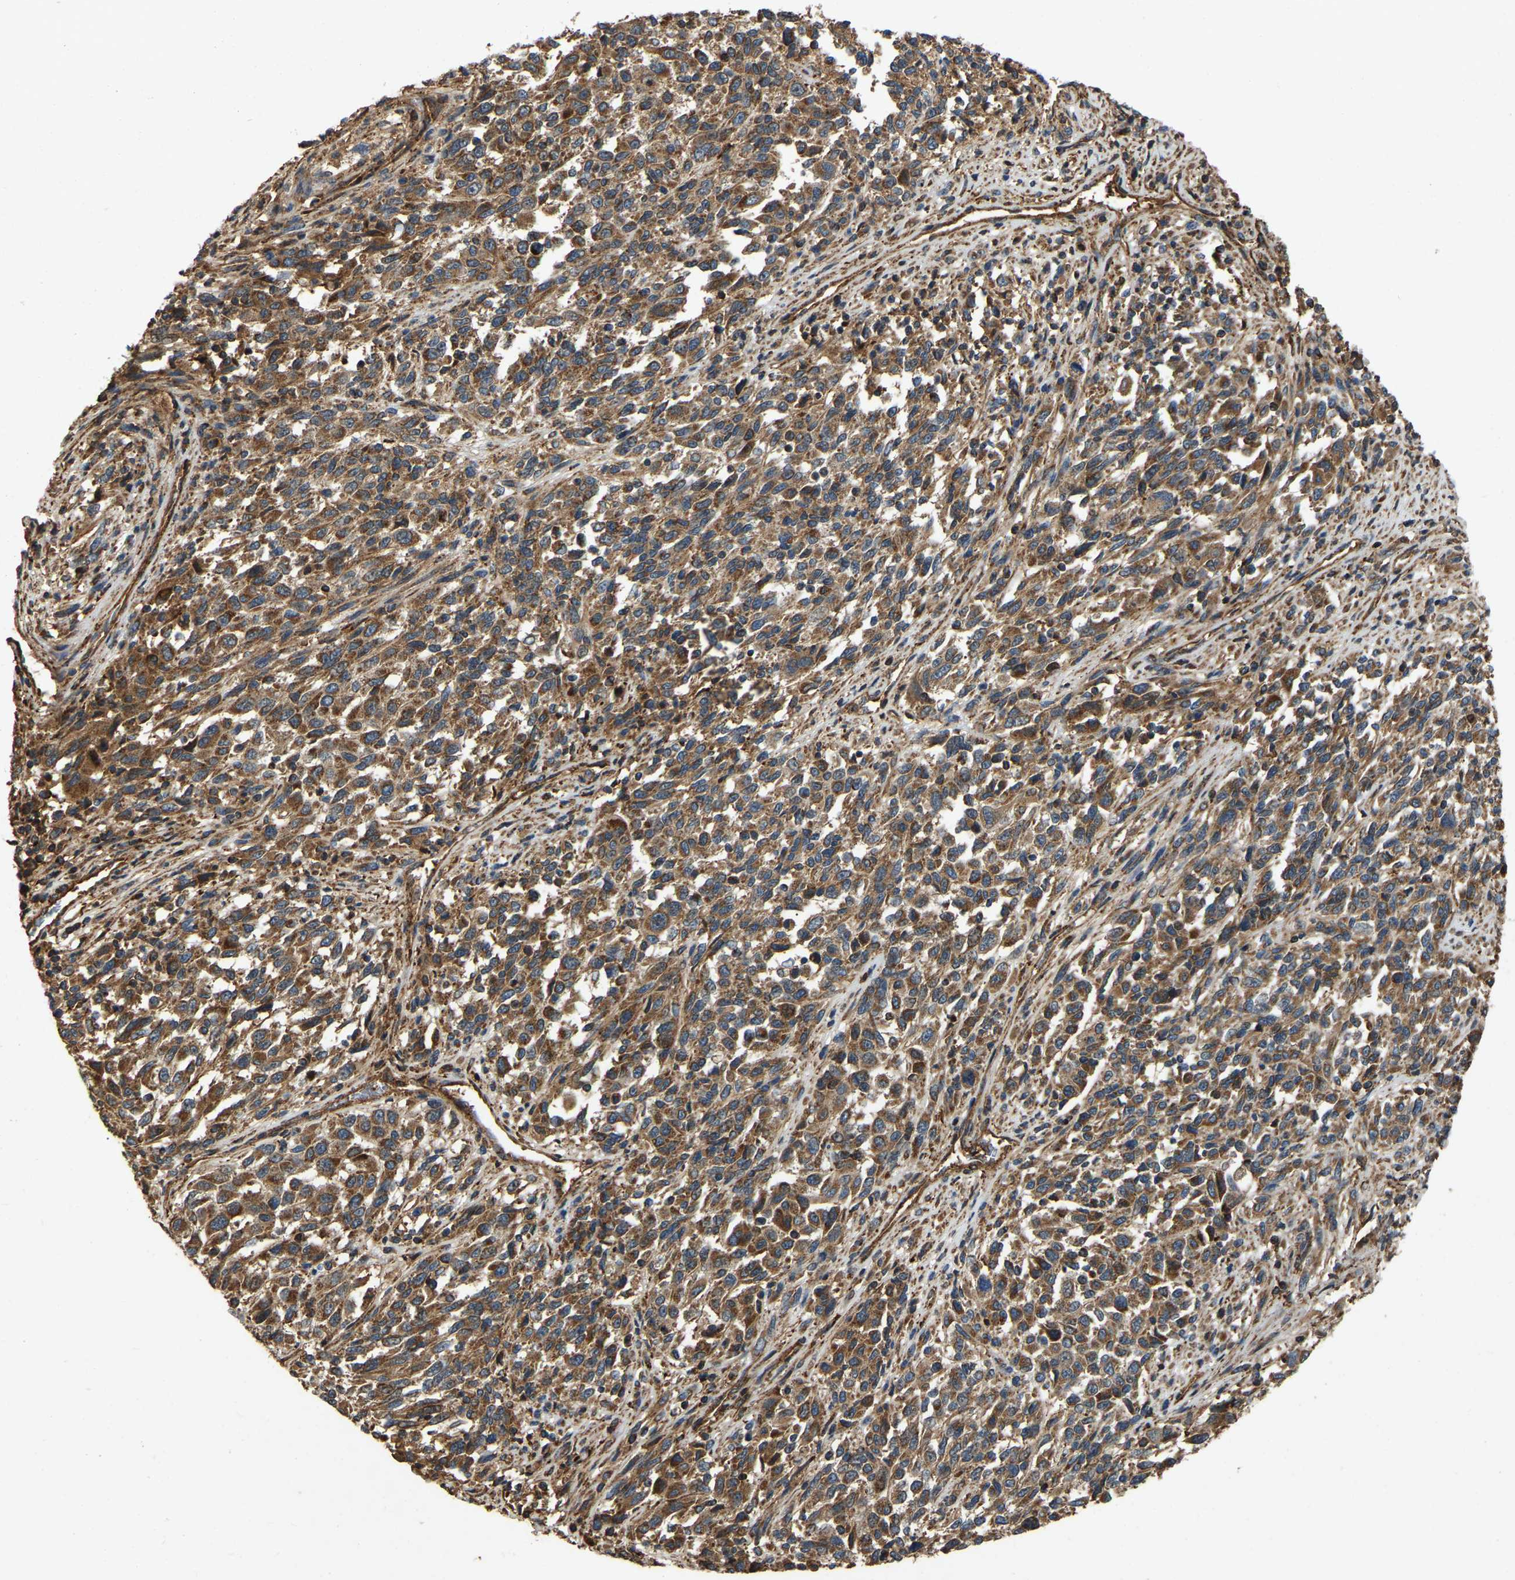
{"staining": {"intensity": "moderate", "quantity": ">75%", "location": "cytoplasmic/membranous"}, "tissue": "melanoma", "cell_type": "Tumor cells", "image_type": "cancer", "snomed": [{"axis": "morphology", "description": "Malignant melanoma, Metastatic site"}, {"axis": "topography", "description": "Lymph node"}], "caption": "Malignant melanoma (metastatic site) was stained to show a protein in brown. There is medium levels of moderate cytoplasmic/membranous expression in approximately >75% of tumor cells.", "gene": "SAMD9L", "patient": {"sex": "male", "age": 61}}